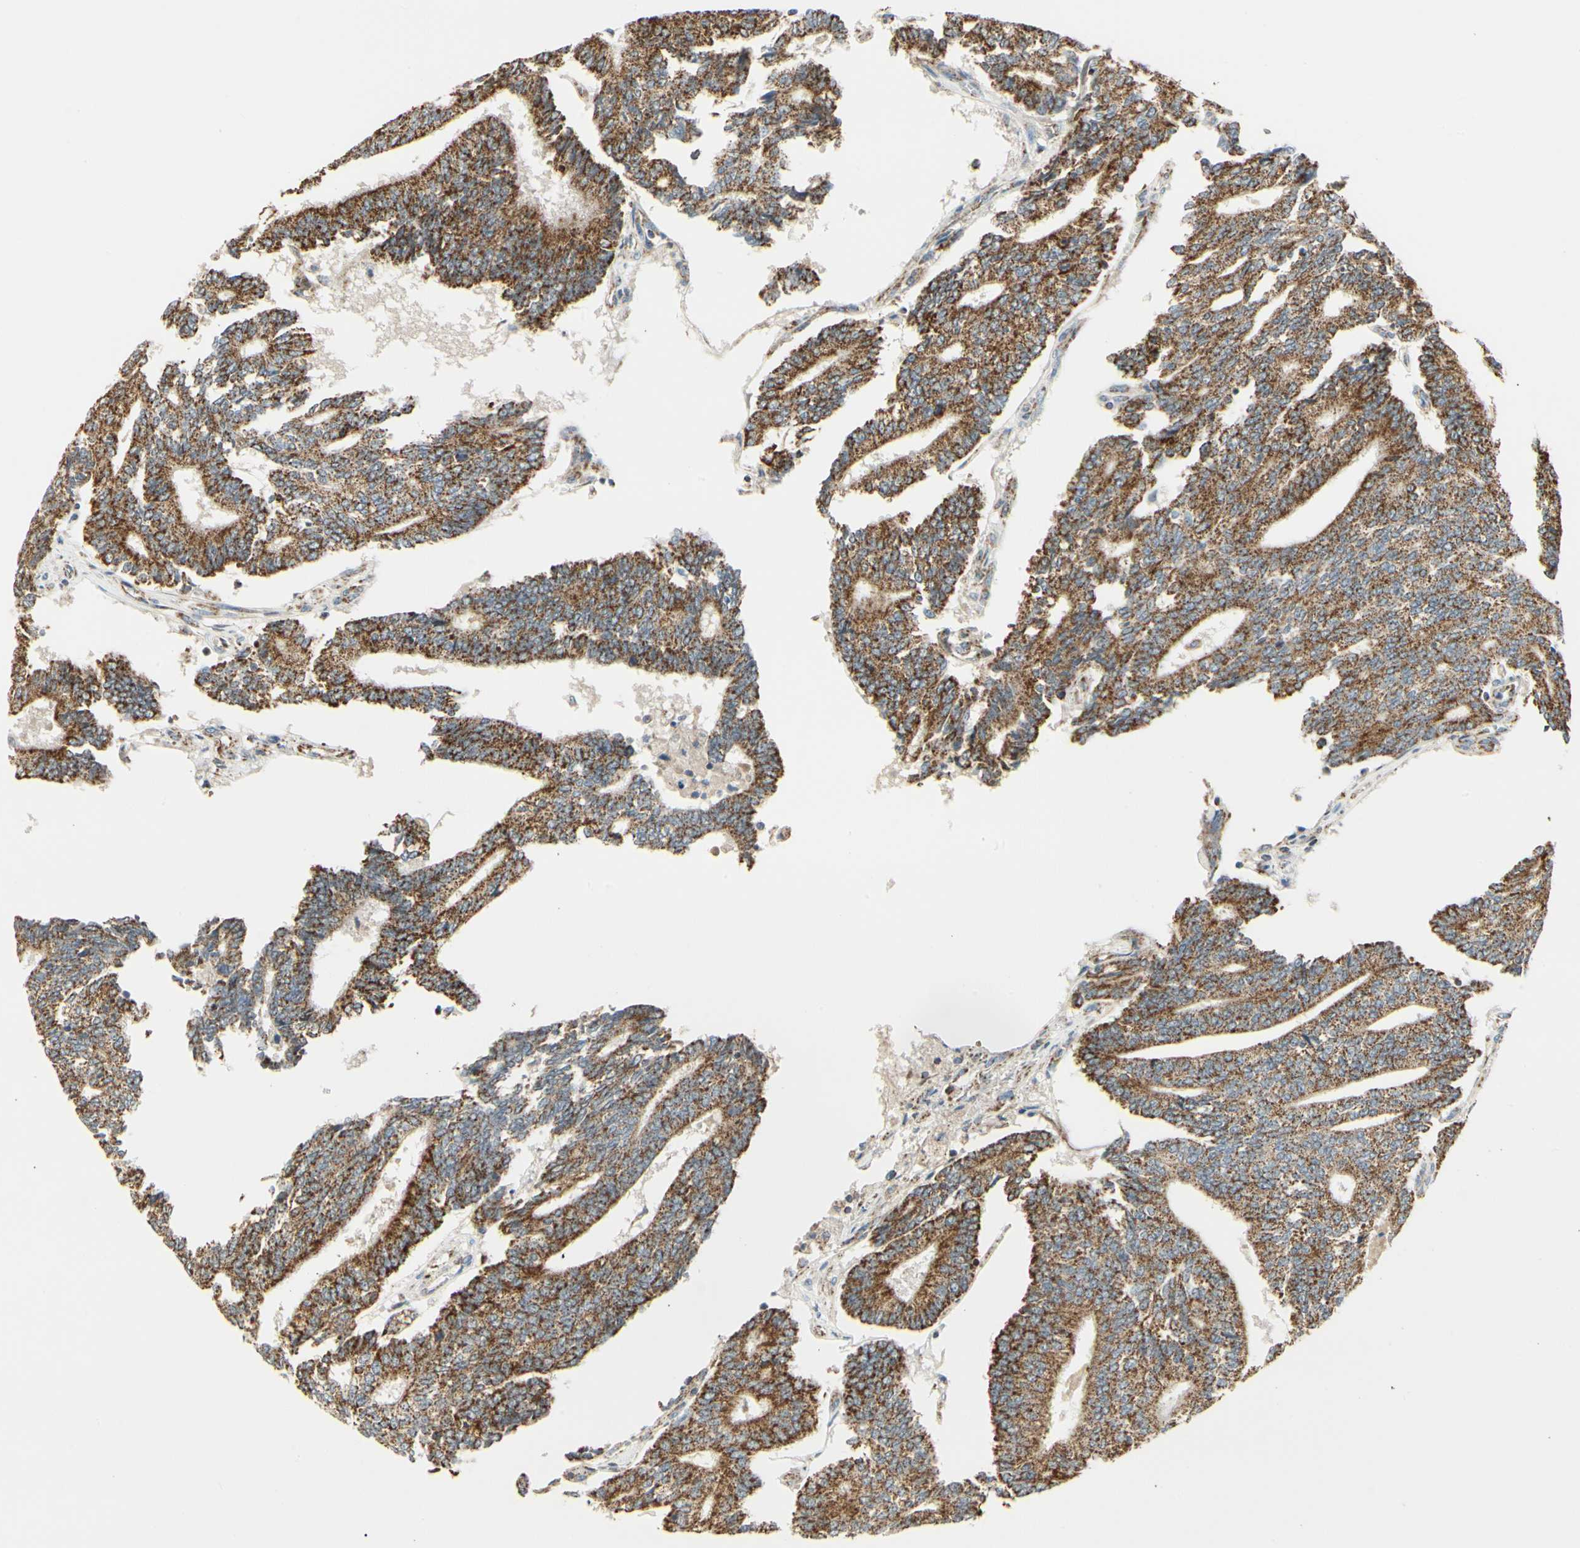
{"staining": {"intensity": "strong", "quantity": ">75%", "location": "cytoplasmic/membranous"}, "tissue": "prostate cancer", "cell_type": "Tumor cells", "image_type": "cancer", "snomed": [{"axis": "morphology", "description": "Adenocarcinoma, High grade"}, {"axis": "topography", "description": "Prostate"}], "caption": "Immunohistochemistry of human prostate cancer demonstrates high levels of strong cytoplasmic/membranous staining in approximately >75% of tumor cells. (Stains: DAB in brown, nuclei in blue, Microscopy: brightfield microscopy at high magnification).", "gene": "ANKS6", "patient": {"sex": "male", "age": 55}}